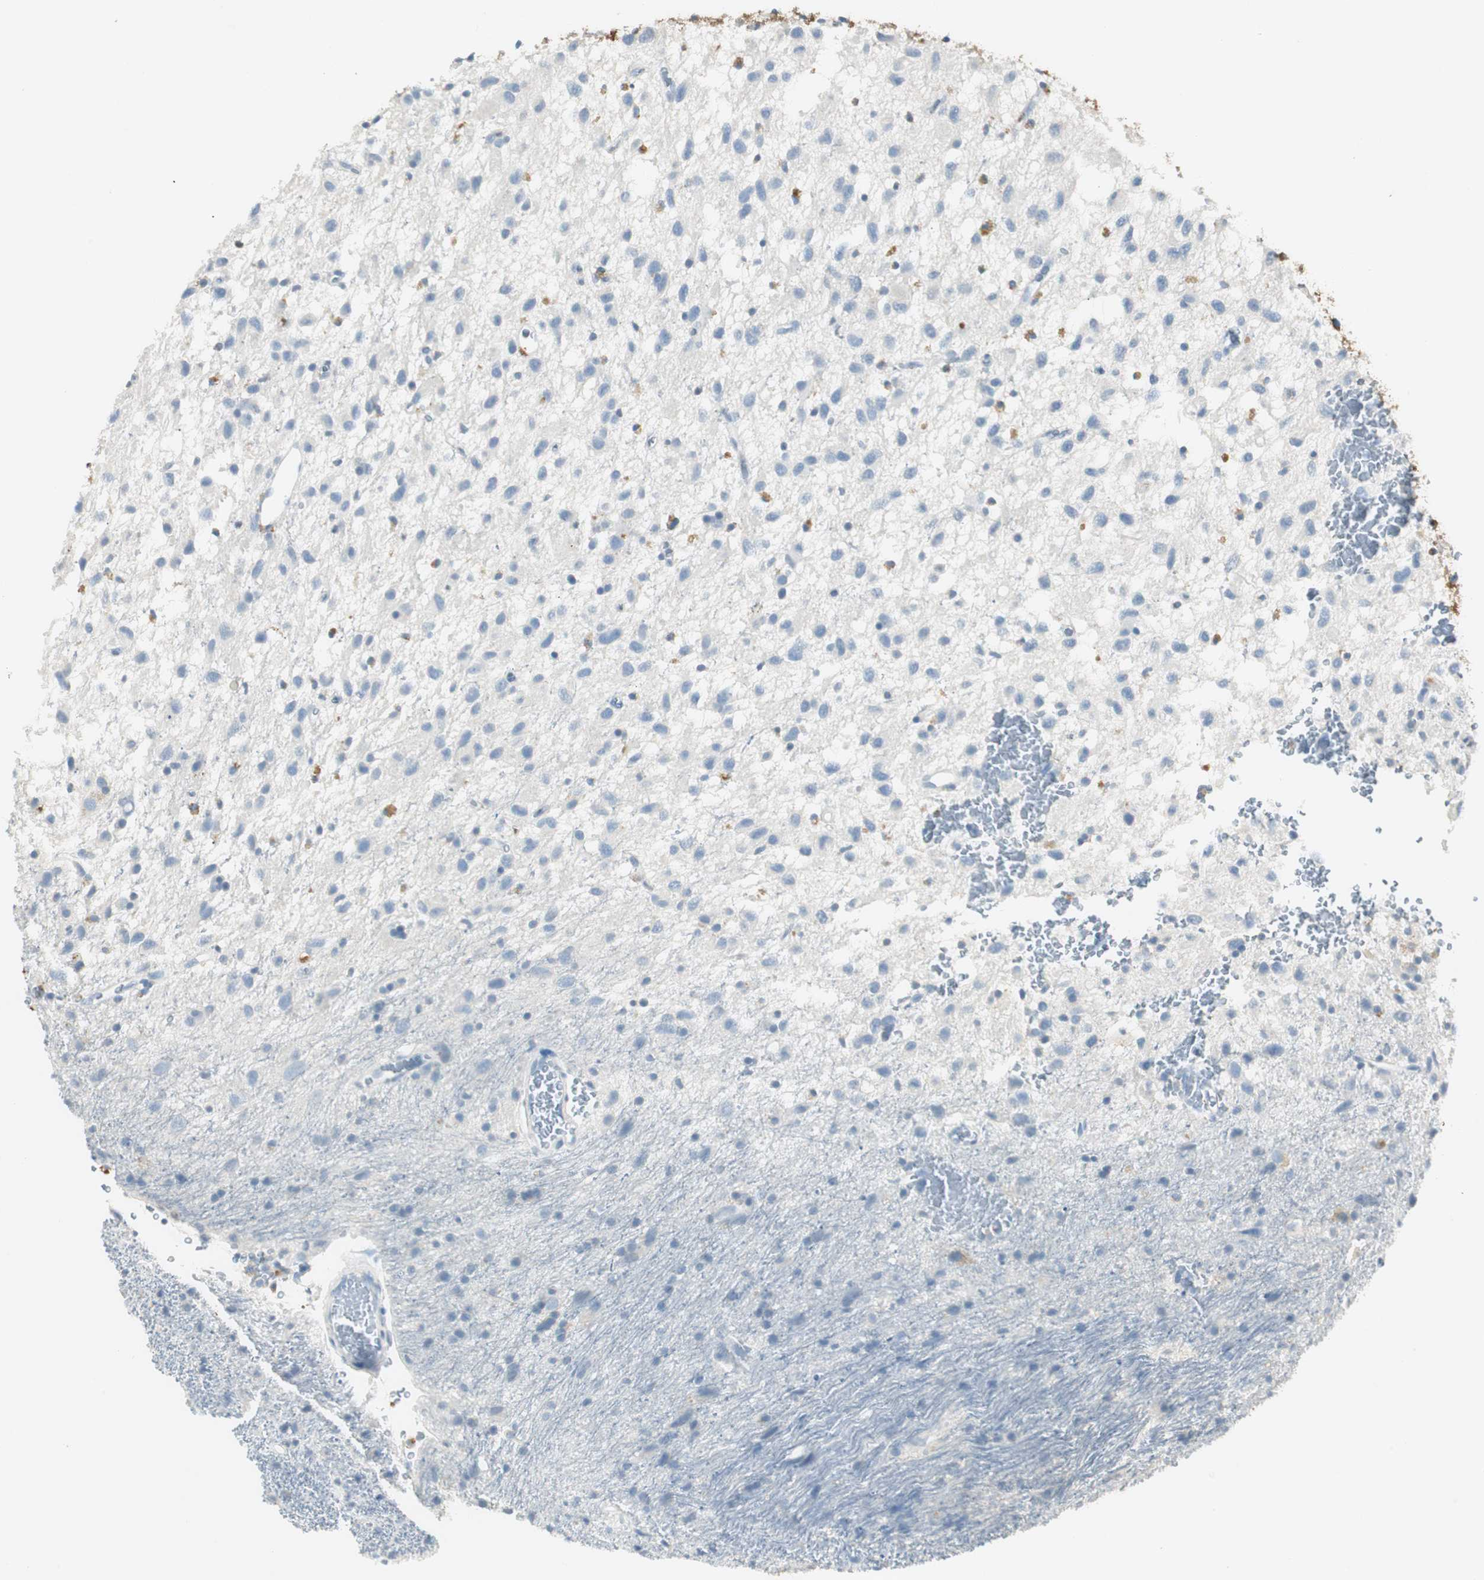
{"staining": {"intensity": "negative", "quantity": "none", "location": "none"}, "tissue": "glioma", "cell_type": "Tumor cells", "image_type": "cancer", "snomed": [{"axis": "morphology", "description": "Glioma, malignant, Low grade"}, {"axis": "topography", "description": "Brain"}], "caption": "Immunohistochemistry (IHC) photomicrograph of human glioma stained for a protein (brown), which shows no expression in tumor cells.", "gene": "LRP2", "patient": {"sex": "male", "age": 77}}